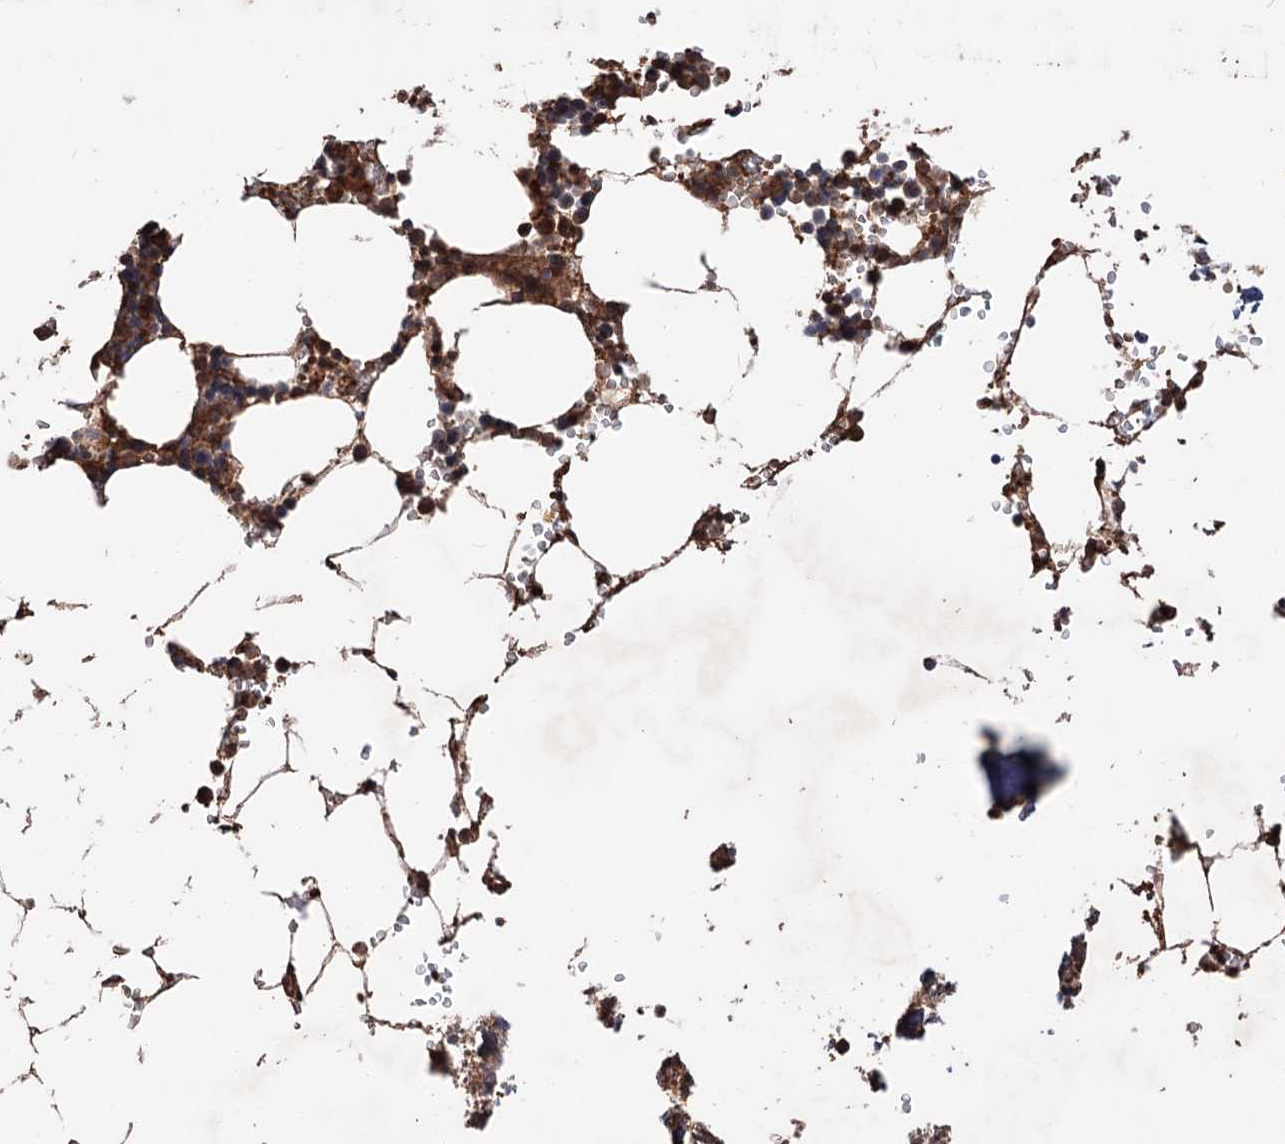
{"staining": {"intensity": "strong", "quantity": ">75%", "location": "cytoplasmic/membranous,nuclear"}, "tissue": "bone marrow", "cell_type": "Hematopoietic cells", "image_type": "normal", "snomed": [{"axis": "morphology", "description": "Normal tissue, NOS"}, {"axis": "topography", "description": "Bone marrow"}], "caption": "Immunohistochemistry (IHC) micrograph of normal human bone marrow stained for a protein (brown), which reveals high levels of strong cytoplasmic/membranous,nuclear staining in approximately >75% of hematopoietic cells.", "gene": "ADK", "patient": {"sex": "male", "age": 70}}